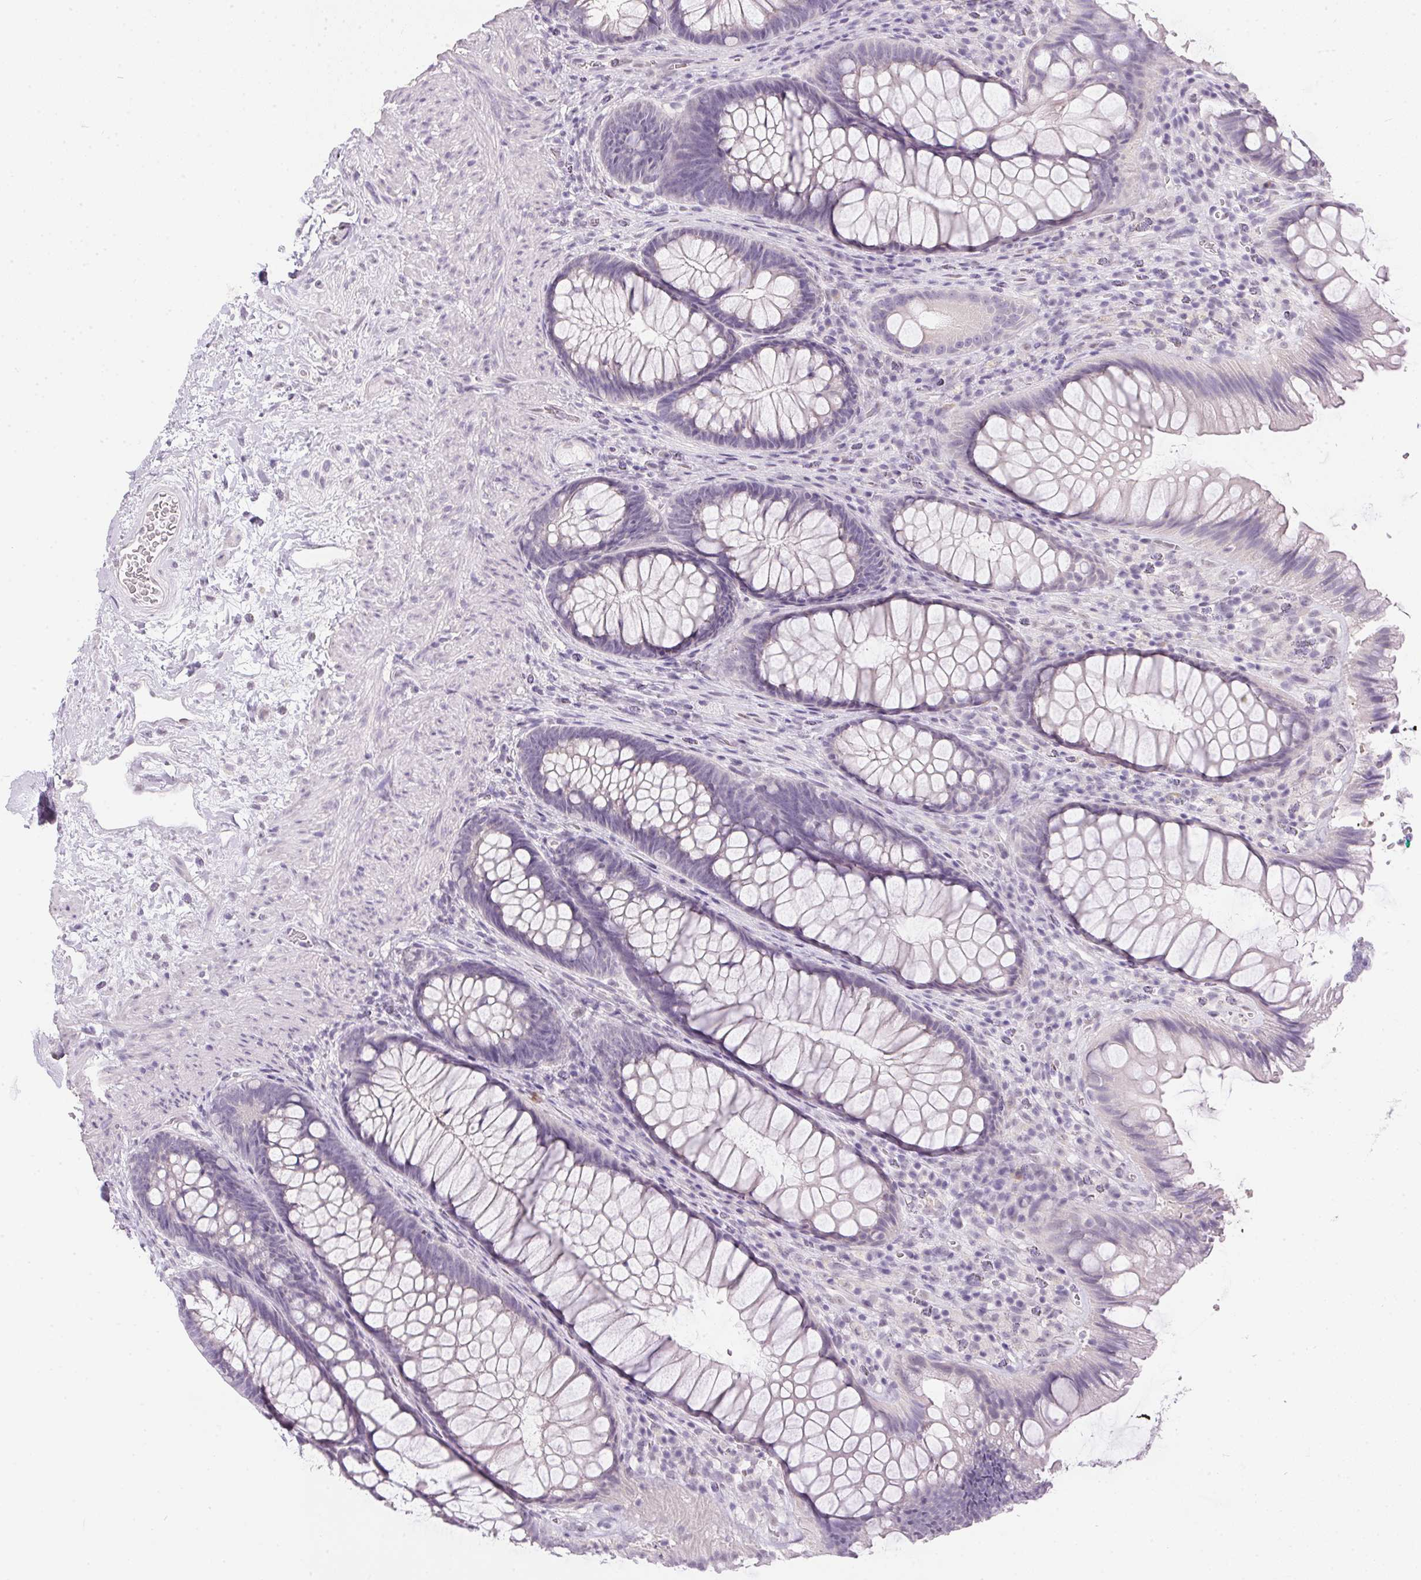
{"staining": {"intensity": "negative", "quantity": "none", "location": "none"}, "tissue": "rectum", "cell_type": "Glandular cells", "image_type": "normal", "snomed": [{"axis": "morphology", "description": "Normal tissue, NOS"}, {"axis": "topography", "description": "Smooth muscle"}, {"axis": "topography", "description": "Rectum"}], "caption": "The histopathology image shows no significant staining in glandular cells of rectum. Brightfield microscopy of immunohistochemistry (IHC) stained with DAB (3,3'-diaminobenzidine) (brown) and hematoxylin (blue), captured at high magnification.", "gene": "GBP6", "patient": {"sex": "male", "age": 53}}